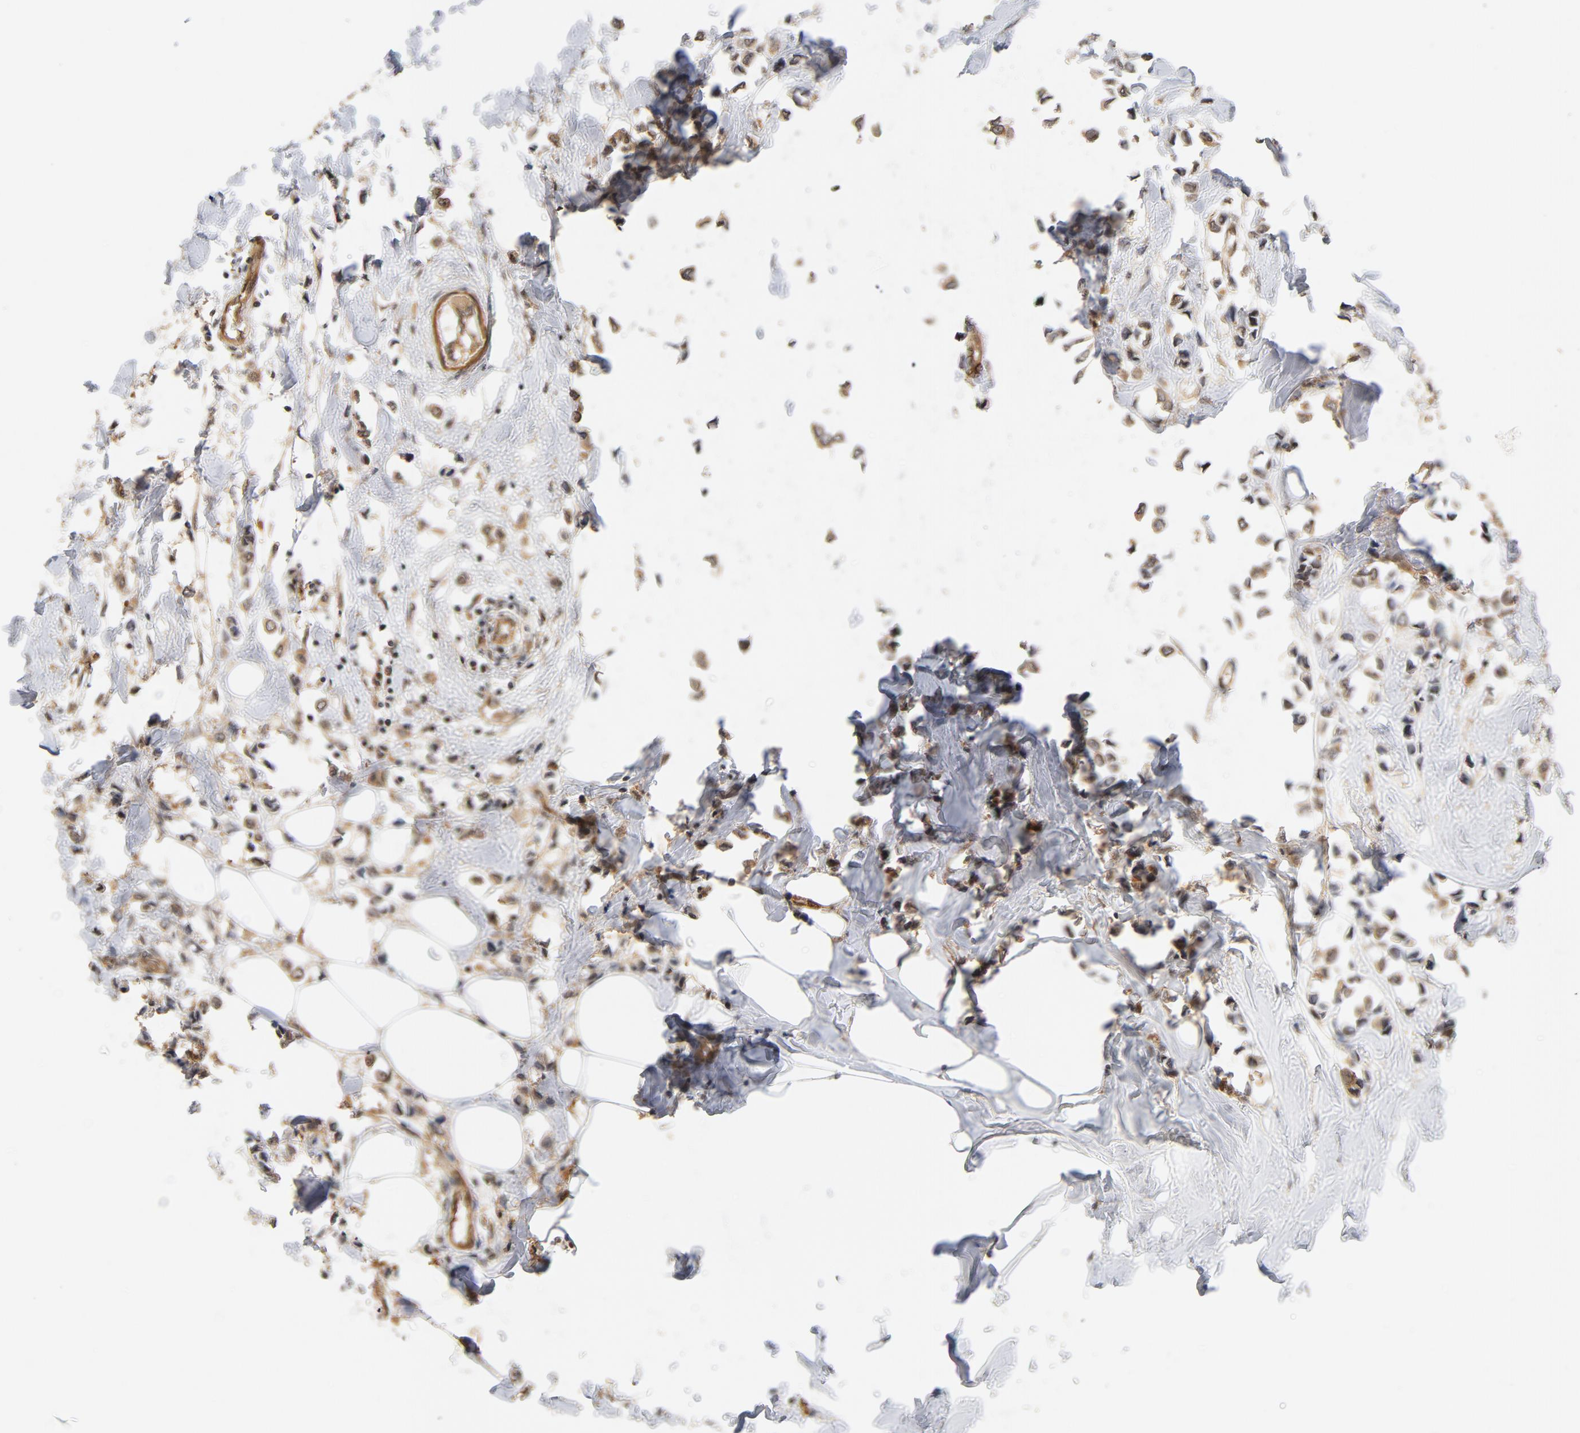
{"staining": {"intensity": "moderate", "quantity": ">75%", "location": "cytoplasmic/membranous"}, "tissue": "breast cancer", "cell_type": "Tumor cells", "image_type": "cancer", "snomed": [{"axis": "morphology", "description": "Lobular carcinoma"}, {"axis": "topography", "description": "Breast"}], "caption": "Brown immunohistochemical staining in human breast lobular carcinoma shows moderate cytoplasmic/membranous expression in approximately >75% of tumor cells.", "gene": "CDC37", "patient": {"sex": "female", "age": 51}}